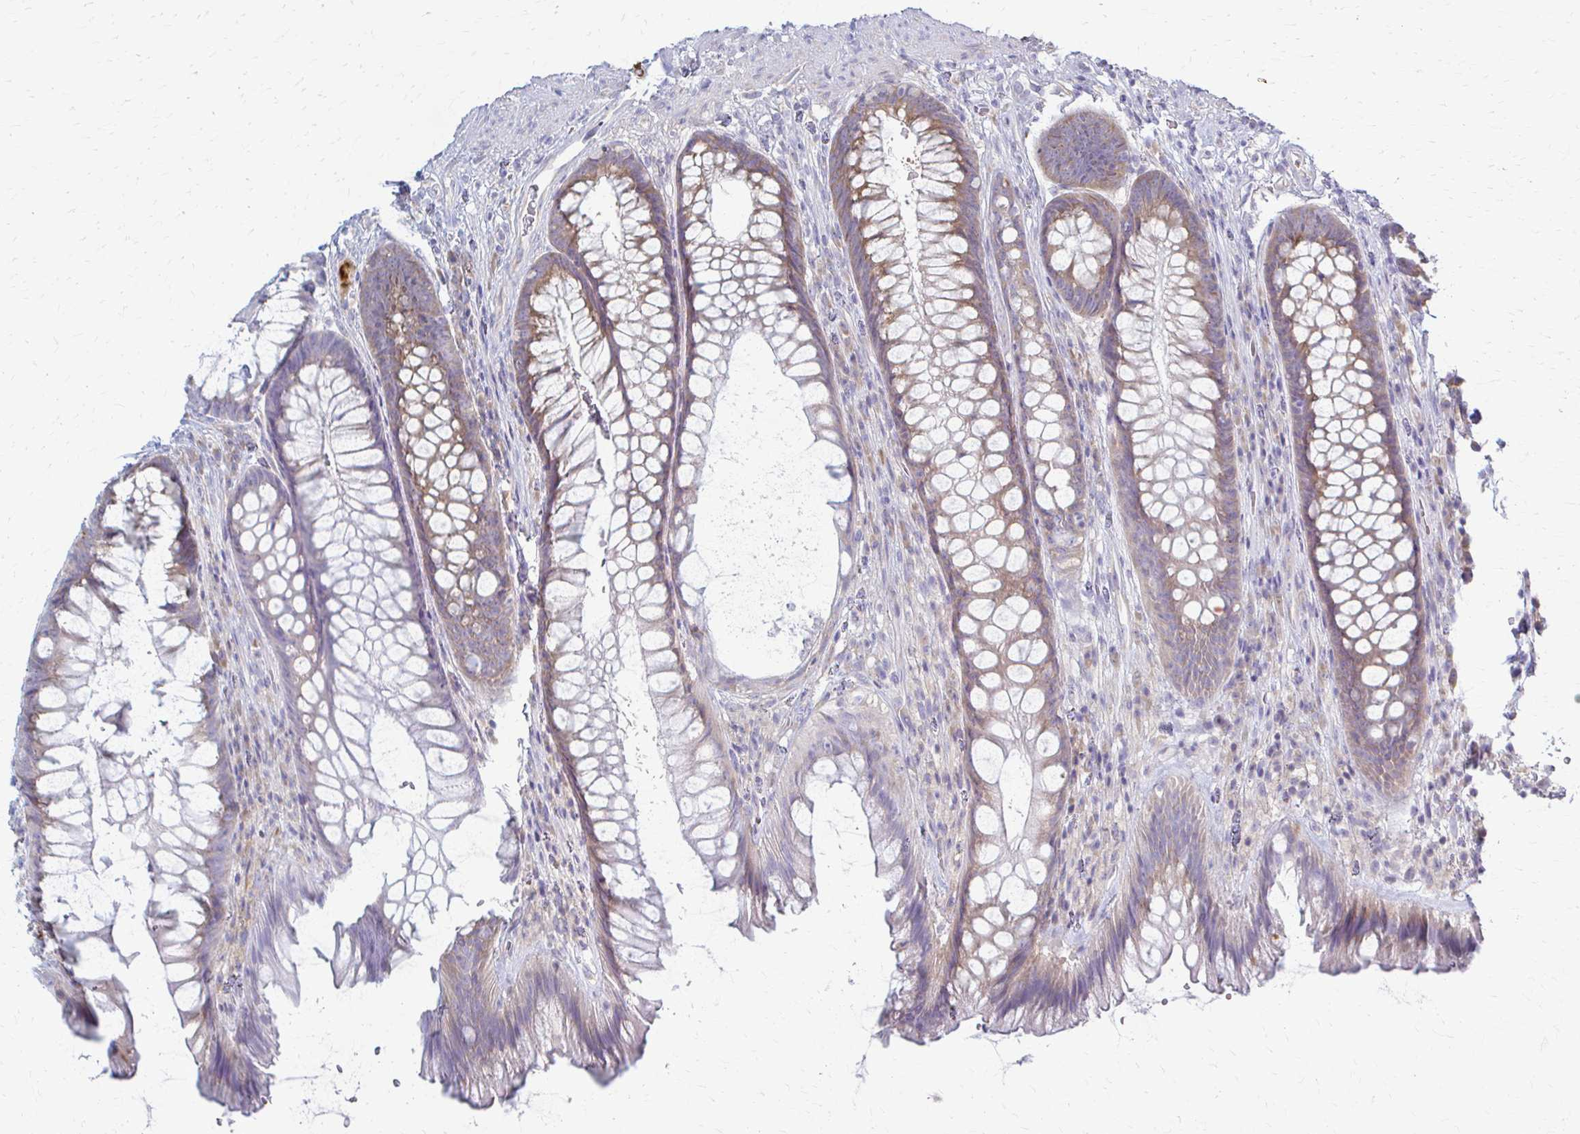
{"staining": {"intensity": "moderate", "quantity": "<25%", "location": "cytoplasmic/membranous"}, "tissue": "rectum", "cell_type": "Glandular cells", "image_type": "normal", "snomed": [{"axis": "morphology", "description": "Normal tissue, NOS"}, {"axis": "topography", "description": "Rectum"}], "caption": "Immunohistochemistry (IHC) photomicrograph of unremarkable human rectum stained for a protein (brown), which shows low levels of moderate cytoplasmic/membranous expression in approximately <25% of glandular cells.", "gene": "PRKRA", "patient": {"sex": "male", "age": 53}}